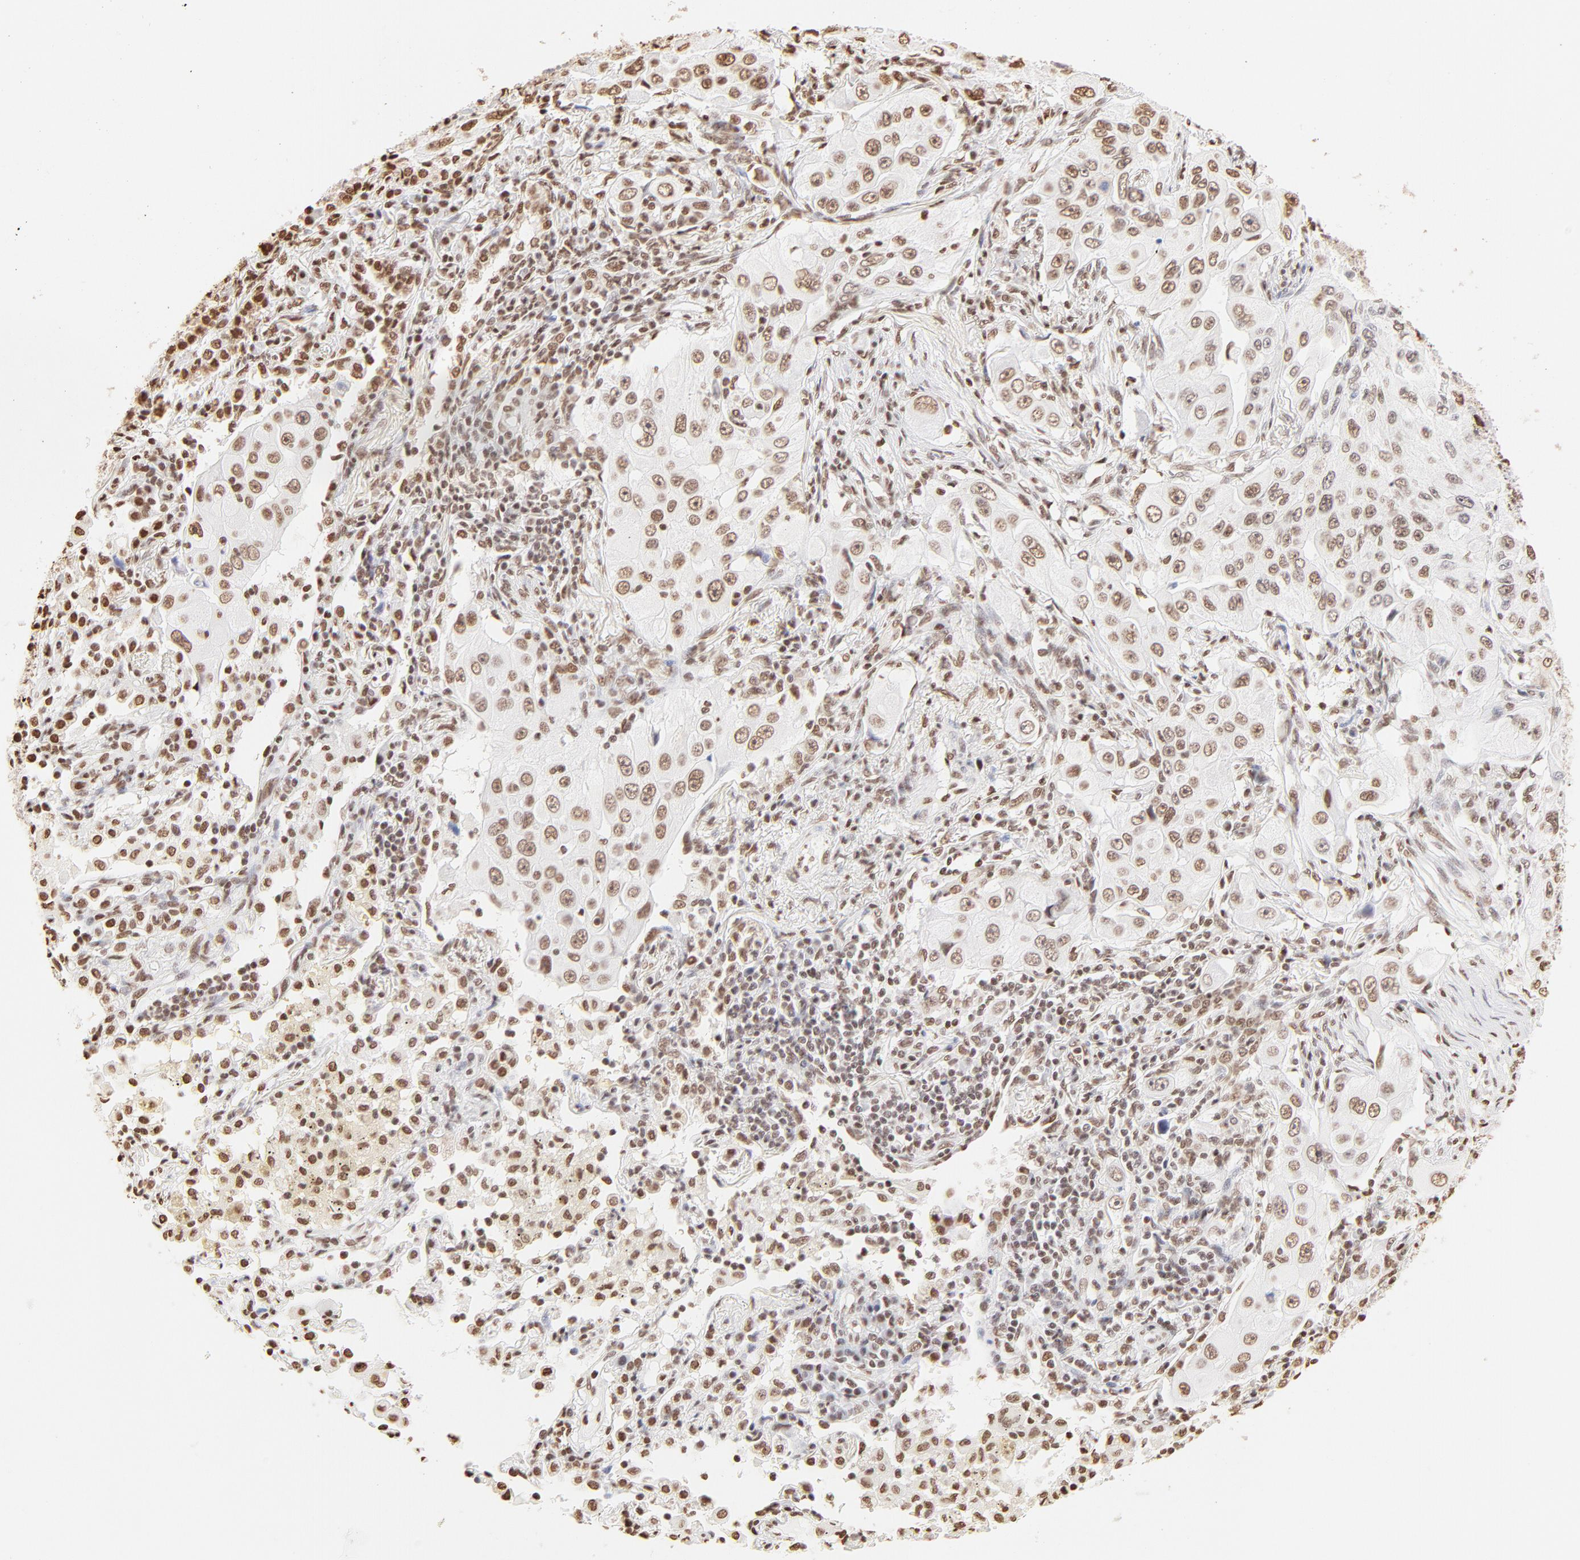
{"staining": {"intensity": "moderate", "quantity": ">75%", "location": "nuclear"}, "tissue": "lung cancer", "cell_type": "Tumor cells", "image_type": "cancer", "snomed": [{"axis": "morphology", "description": "Adenocarcinoma, NOS"}, {"axis": "topography", "description": "Lung"}], "caption": "Immunohistochemistry (IHC) histopathology image of human lung cancer (adenocarcinoma) stained for a protein (brown), which displays medium levels of moderate nuclear positivity in about >75% of tumor cells.", "gene": "ZNF540", "patient": {"sex": "male", "age": 84}}